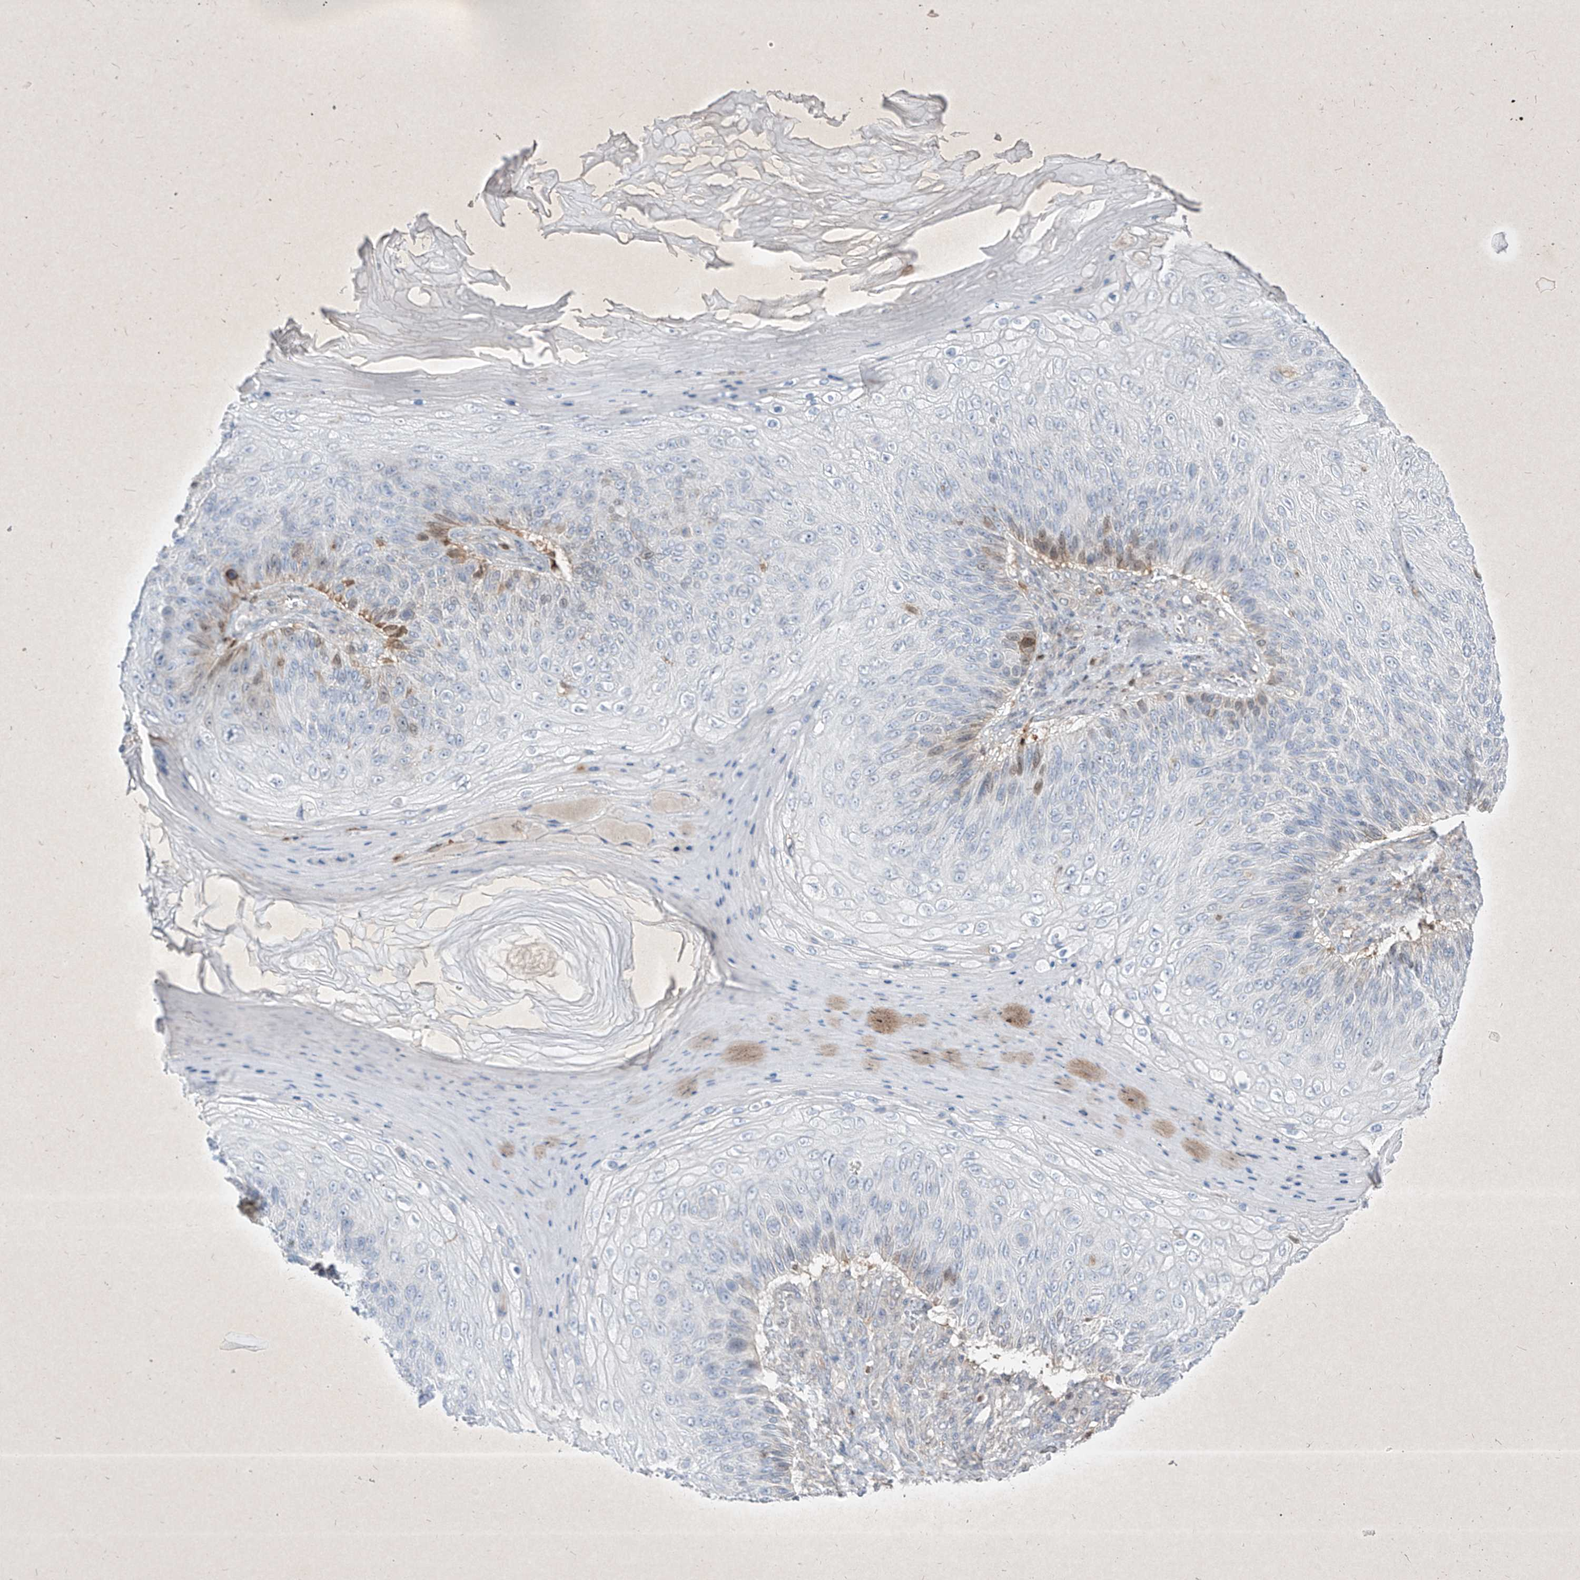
{"staining": {"intensity": "moderate", "quantity": "<25%", "location": "cytoplasmic/membranous,nuclear"}, "tissue": "skin cancer", "cell_type": "Tumor cells", "image_type": "cancer", "snomed": [{"axis": "morphology", "description": "Squamous cell carcinoma, NOS"}, {"axis": "topography", "description": "Skin"}], "caption": "Human skin squamous cell carcinoma stained with a brown dye displays moderate cytoplasmic/membranous and nuclear positive staining in approximately <25% of tumor cells.", "gene": "PSMB10", "patient": {"sex": "female", "age": 88}}